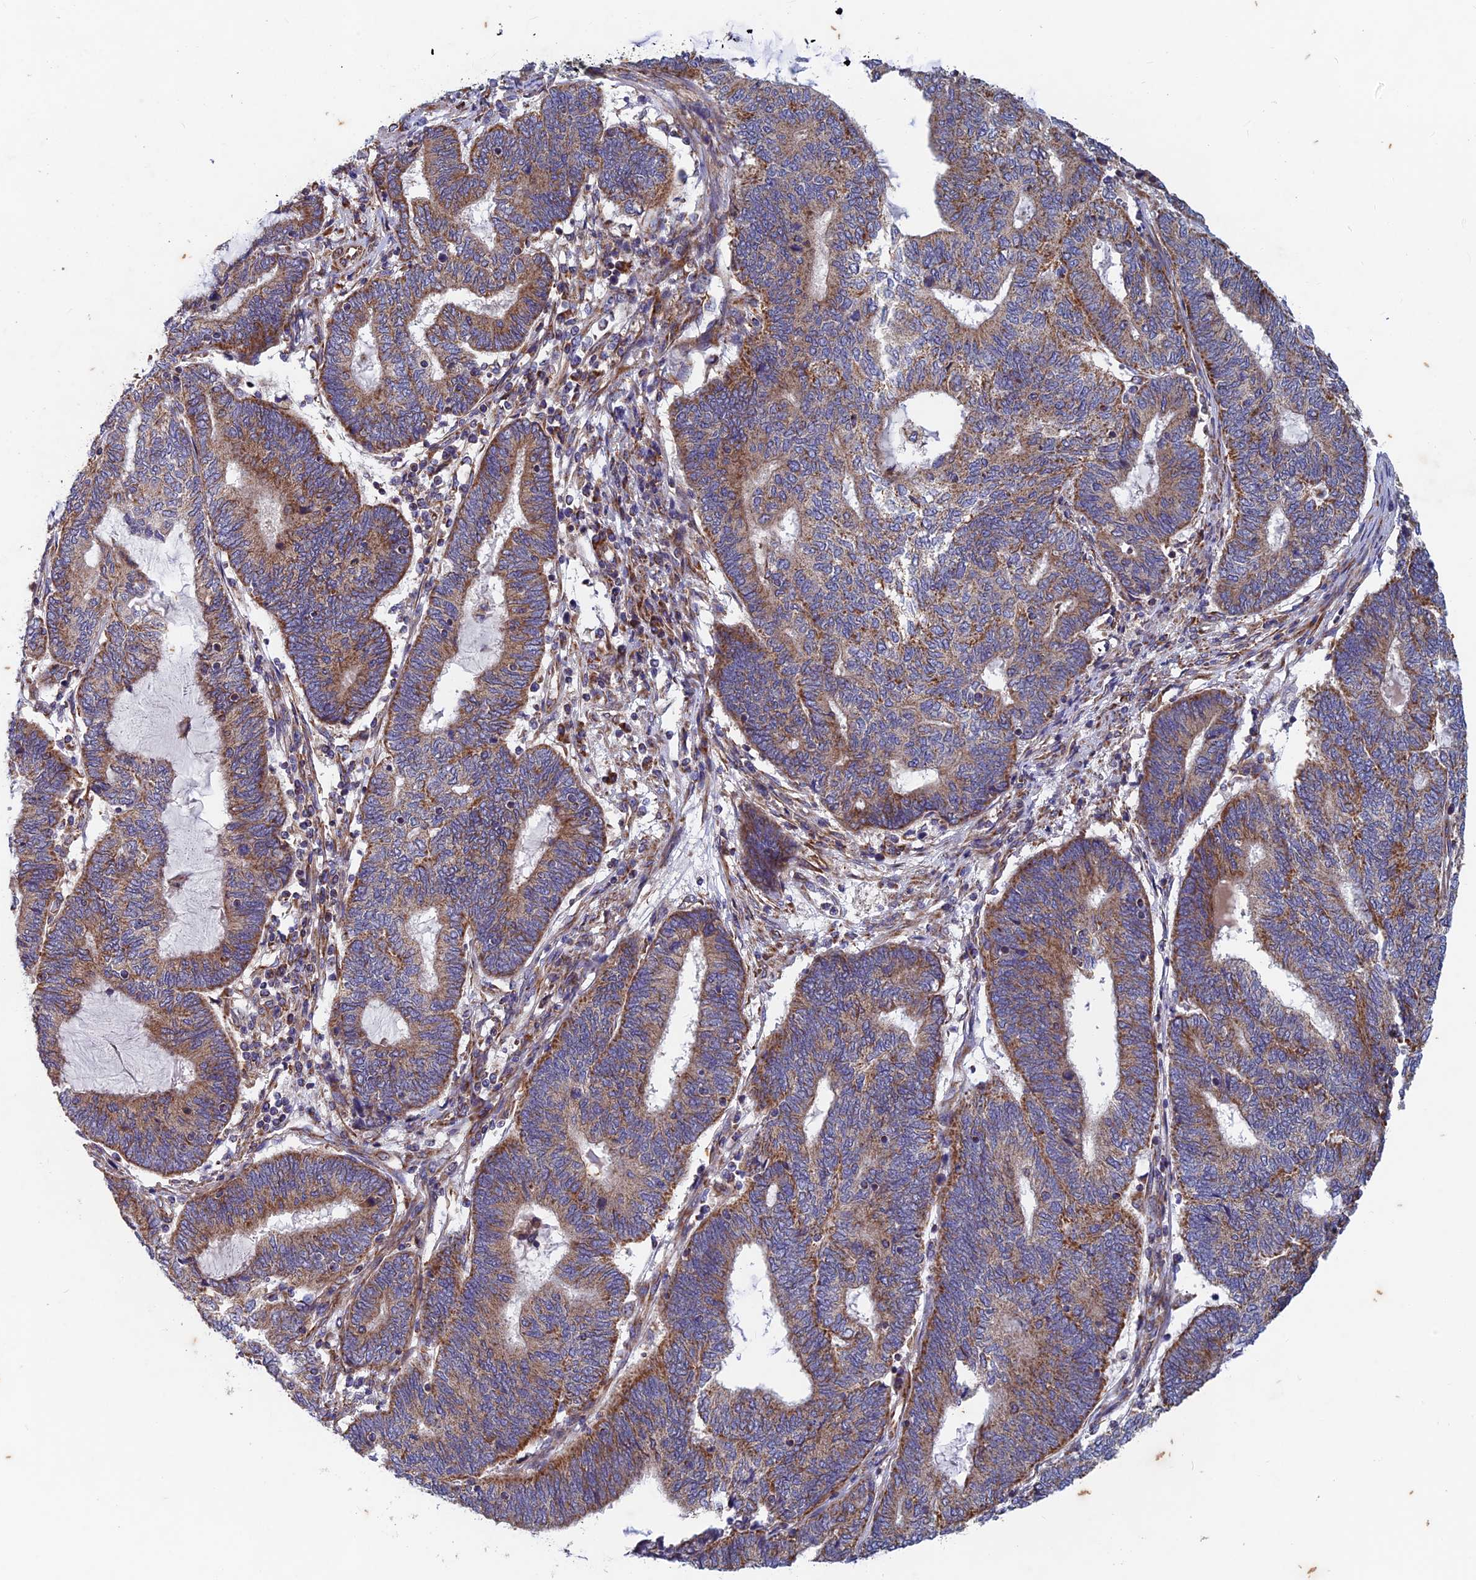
{"staining": {"intensity": "moderate", "quantity": ">75%", "location": "cytoplasmic/membranous"}, "tissue": "endometrial cancer", "cell_type": "Tumor cells", "image_type": "cancer", "snomed": [{"axis": "morphology", "description": "Adenocarcinoma, NOS"}, {"axis": "topography", "description": "Uterus"}, {"axis": "topography", "description": "Endometrium"}], "caption": "Tumor cells exhibit moderate cytoplasmic/membranous expression in approximately >75% of cells in adenocarcinoma (endometrial). (DAB IHC with brightfield microscopy, high magnification).", "gene": "AP4S1", "patient": {"sex": "female", "age": 70}}